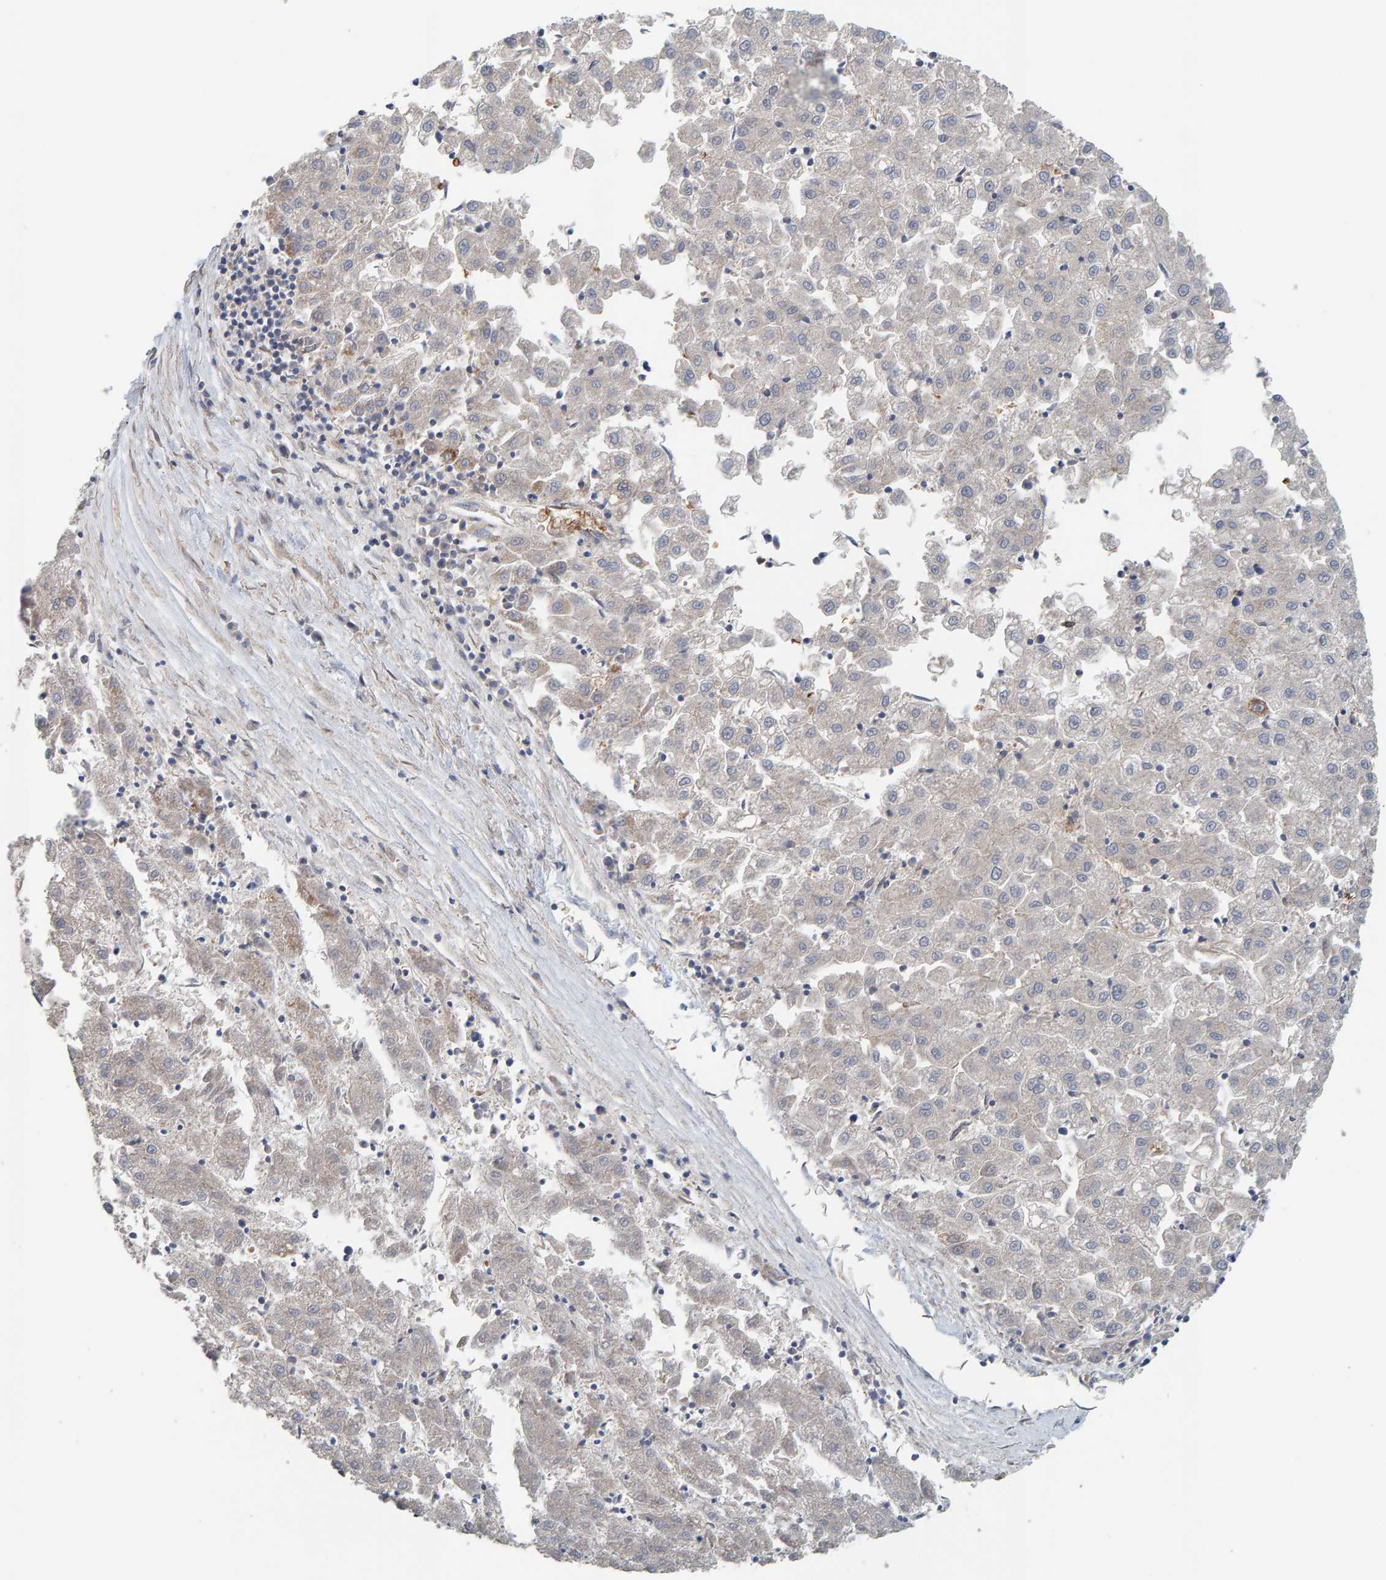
{"staining": {"intensity": "weak", "quantity": "<25%", "location": "cytoplasmic/membranous"}, "tissue": "liver cancer", "cell_type": "Tumor cells", "image_type": "cancer", "snomed": [{"axis": "morphology", "description": "Carcinoma, Hepatocellular, NOS"}, {"axis": "topography", "description": "Liver"}], "caption": "DAB immunohistochemical staining of liver cancer (hepatocellular carcinoma) shows no significant positivity in tumor cells.", "gene": "UBAP1", "patient": {"sex": "male", "age": 72}}